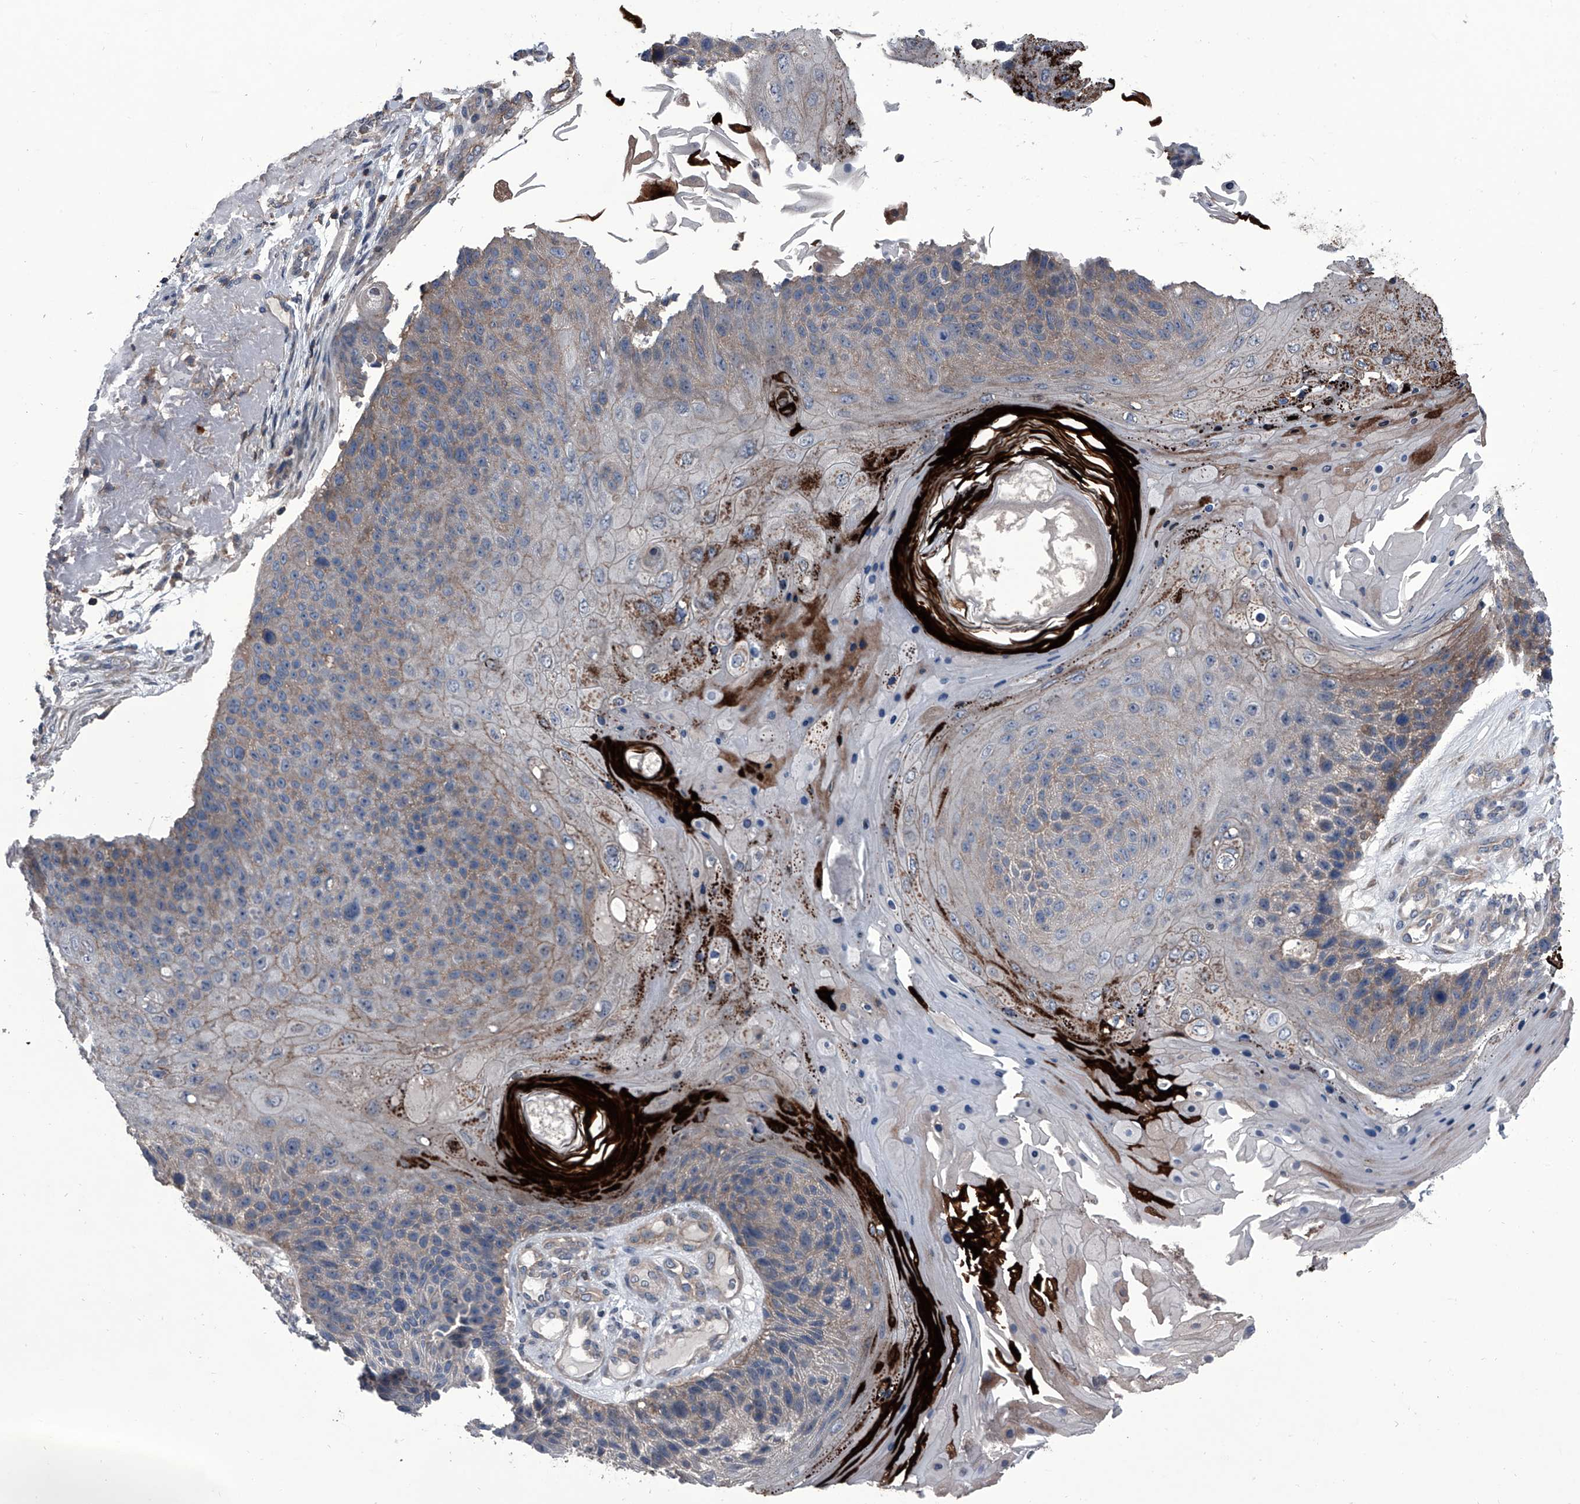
{"staining": {"intensity": "weak", "quantity": "25%-75%", "location": "cytoplasmic/membranous"}, "tissue": "skin cancer", "cell_type": "Tumor cells", "image_type": "cancer", "snomed": [{"axis": "morphology", "description": "Squamous cell carcinoma, NOS"}, {"axis": "topography", "description": "Skin"}], "caption": "This is a micrograph of immunohistochemistry staining of skin squamous cell carcinoma, which shows weak expression in the cytoplasmic/membranous of tumor cells.", "gene": "PIP5K1A", "patient": {"sex": "female", "age": 88}}